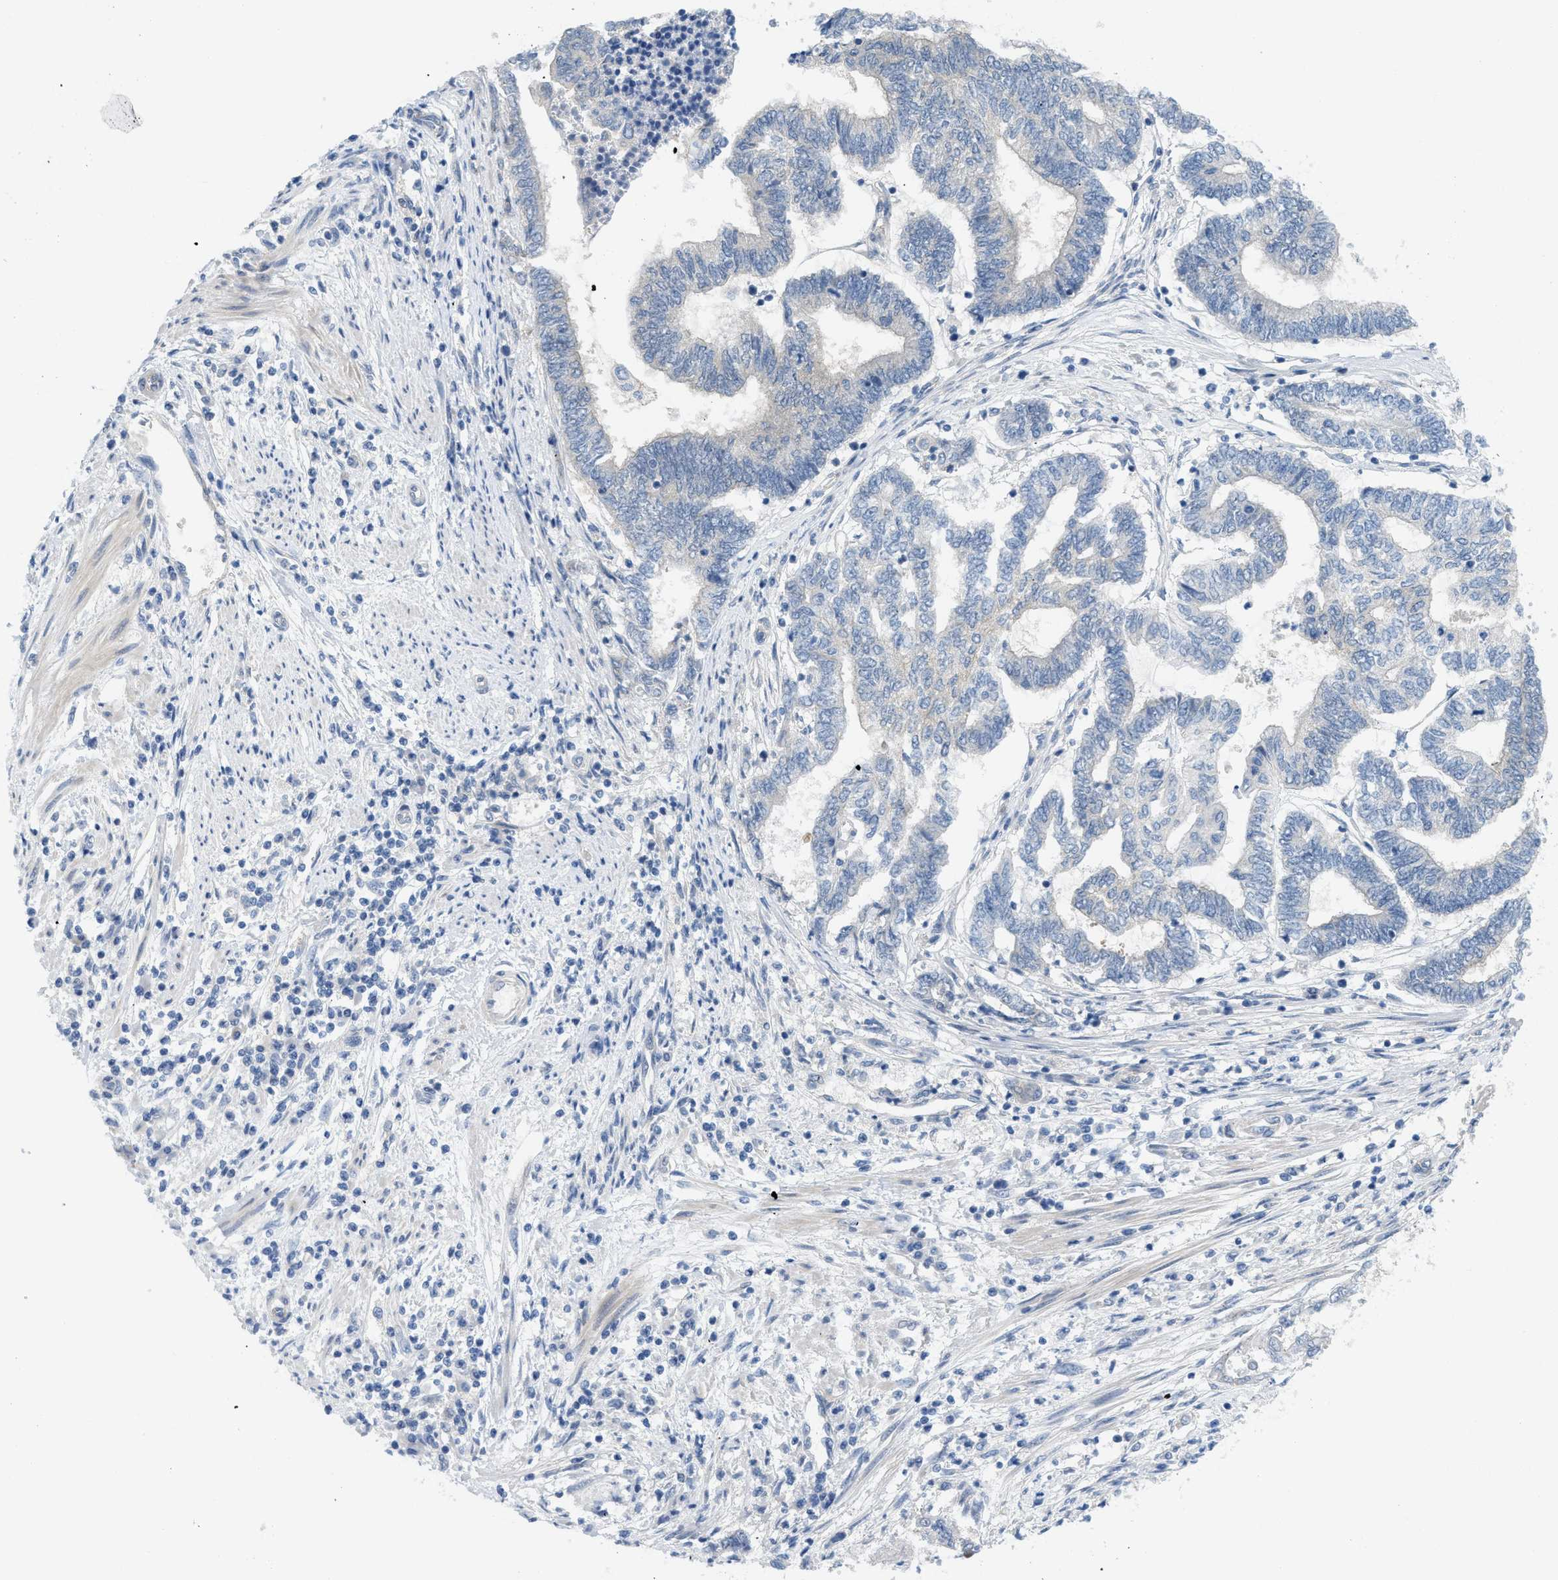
{"staining": {"intensity": "negative", "quantity": "none", "location": "none"}, "tissue": "endometrial cancer", "cell_type": "Tumor cells", "image_type": "cancer", "snomed": [{"axis": "morphology", "description": "Adenocarcinoma, NOS"}, {"axis": "topography", "description": "Uterus"}, {"axis": "topography", "description": "Endometrium"}], "caption": "A high-resolution micrograph shows IHC staining of endometrial cancer, which reveals no significant expression in tumor cells. (DAB (3,3'-diaminobenzidine) IHC visualized using brightfield microscopy, high magnification).", "gene": "TNFAIP1", "patient": {"sex": "female", "age": 70}}